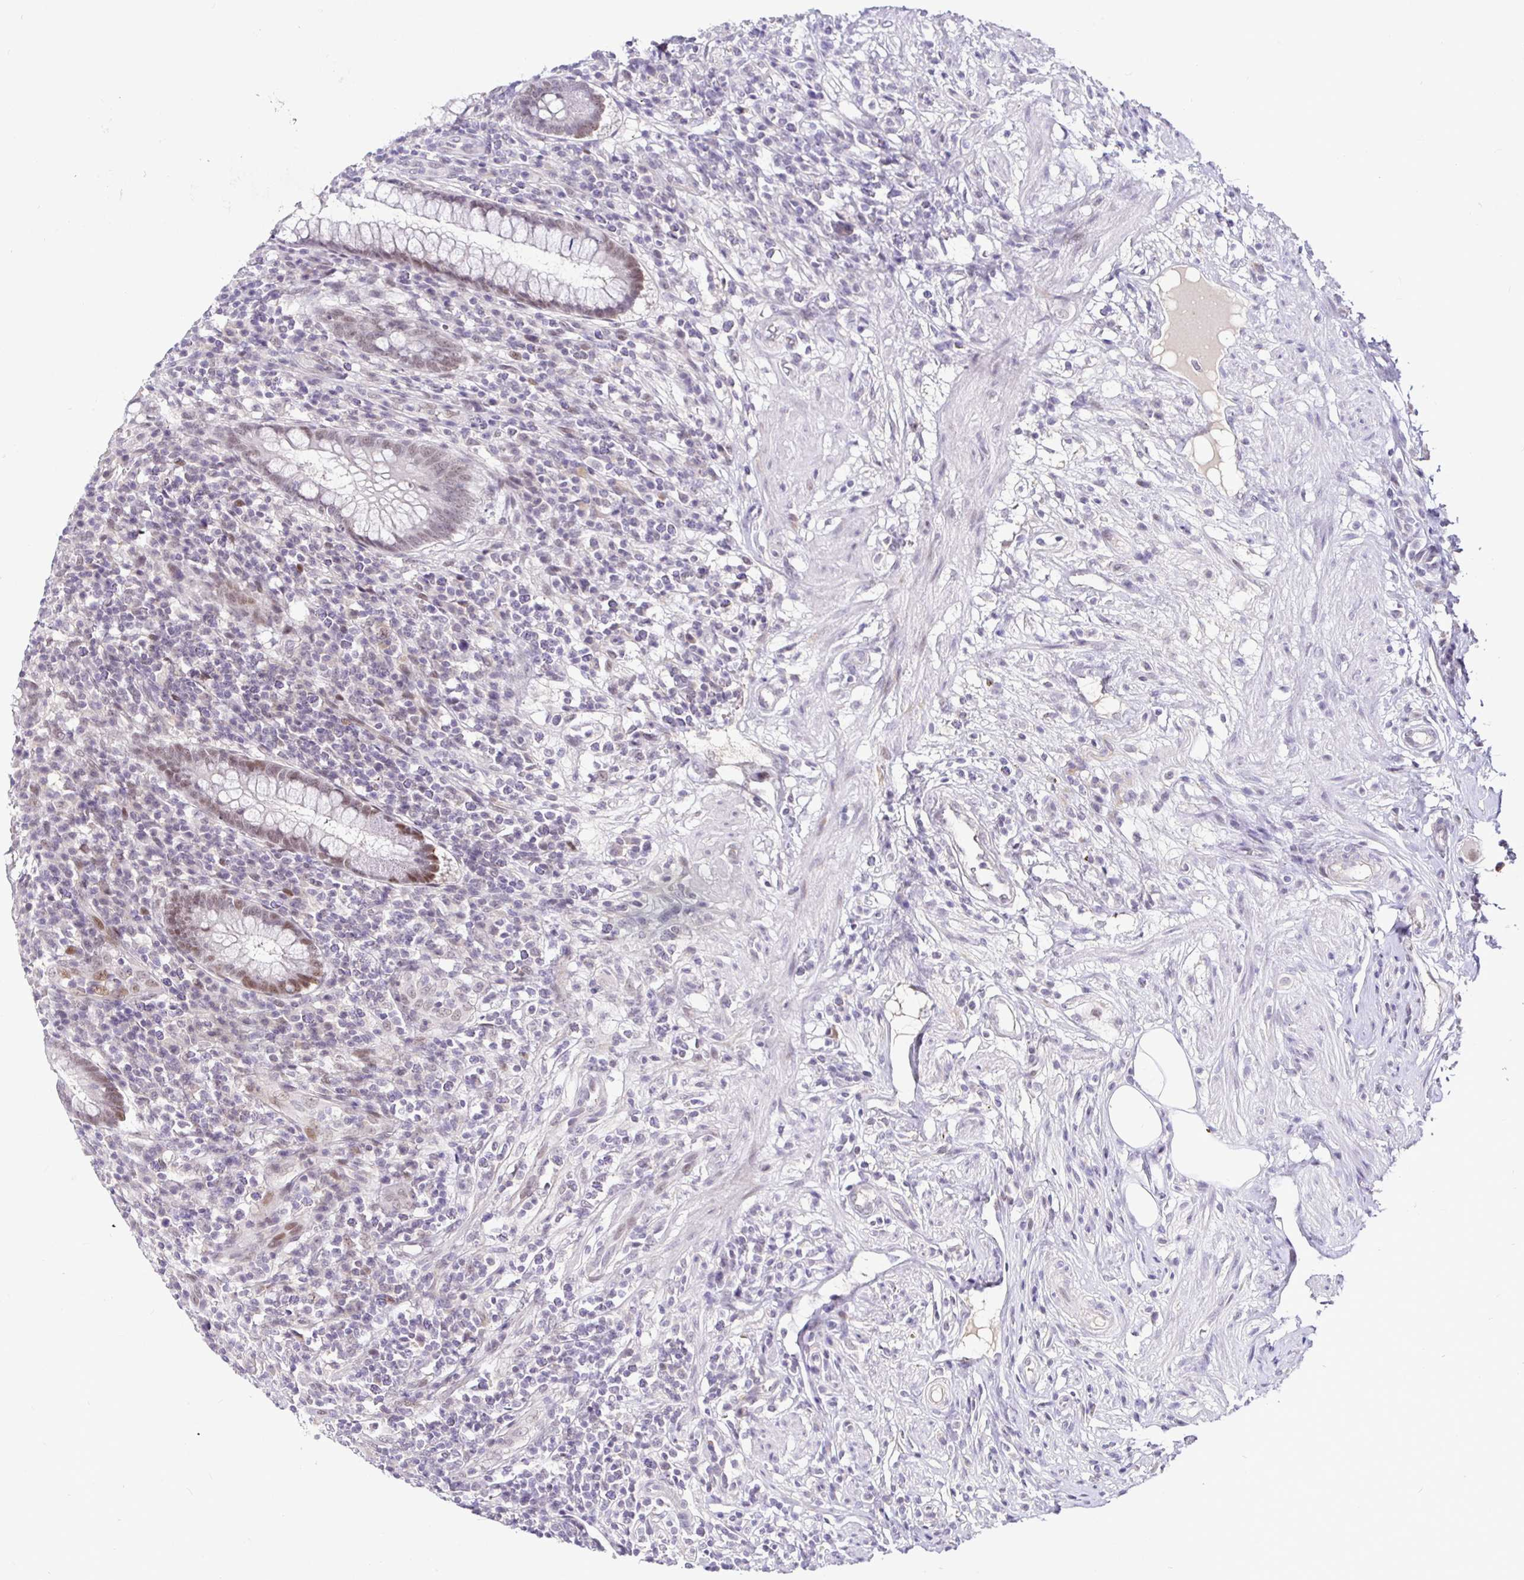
{"staining": {"intensity": "weak", "quantity": ">75%", "location": "nuclear"}, "tissue": "appendix", "cell_type": "Glandular cells", "image_type": "normal", "snomed": [{"axis": "morphology", "description": "Normal tissue, NOS"}, {"axis": "topography", "description": "Appendix"}], "caption": "Appendix stained with DAB IHC displays low levels of weak nuclear positivity in approximately >75% of glandular cells.", "gene": "NUP188", "patient": {"sex": "female", "age": 56}}